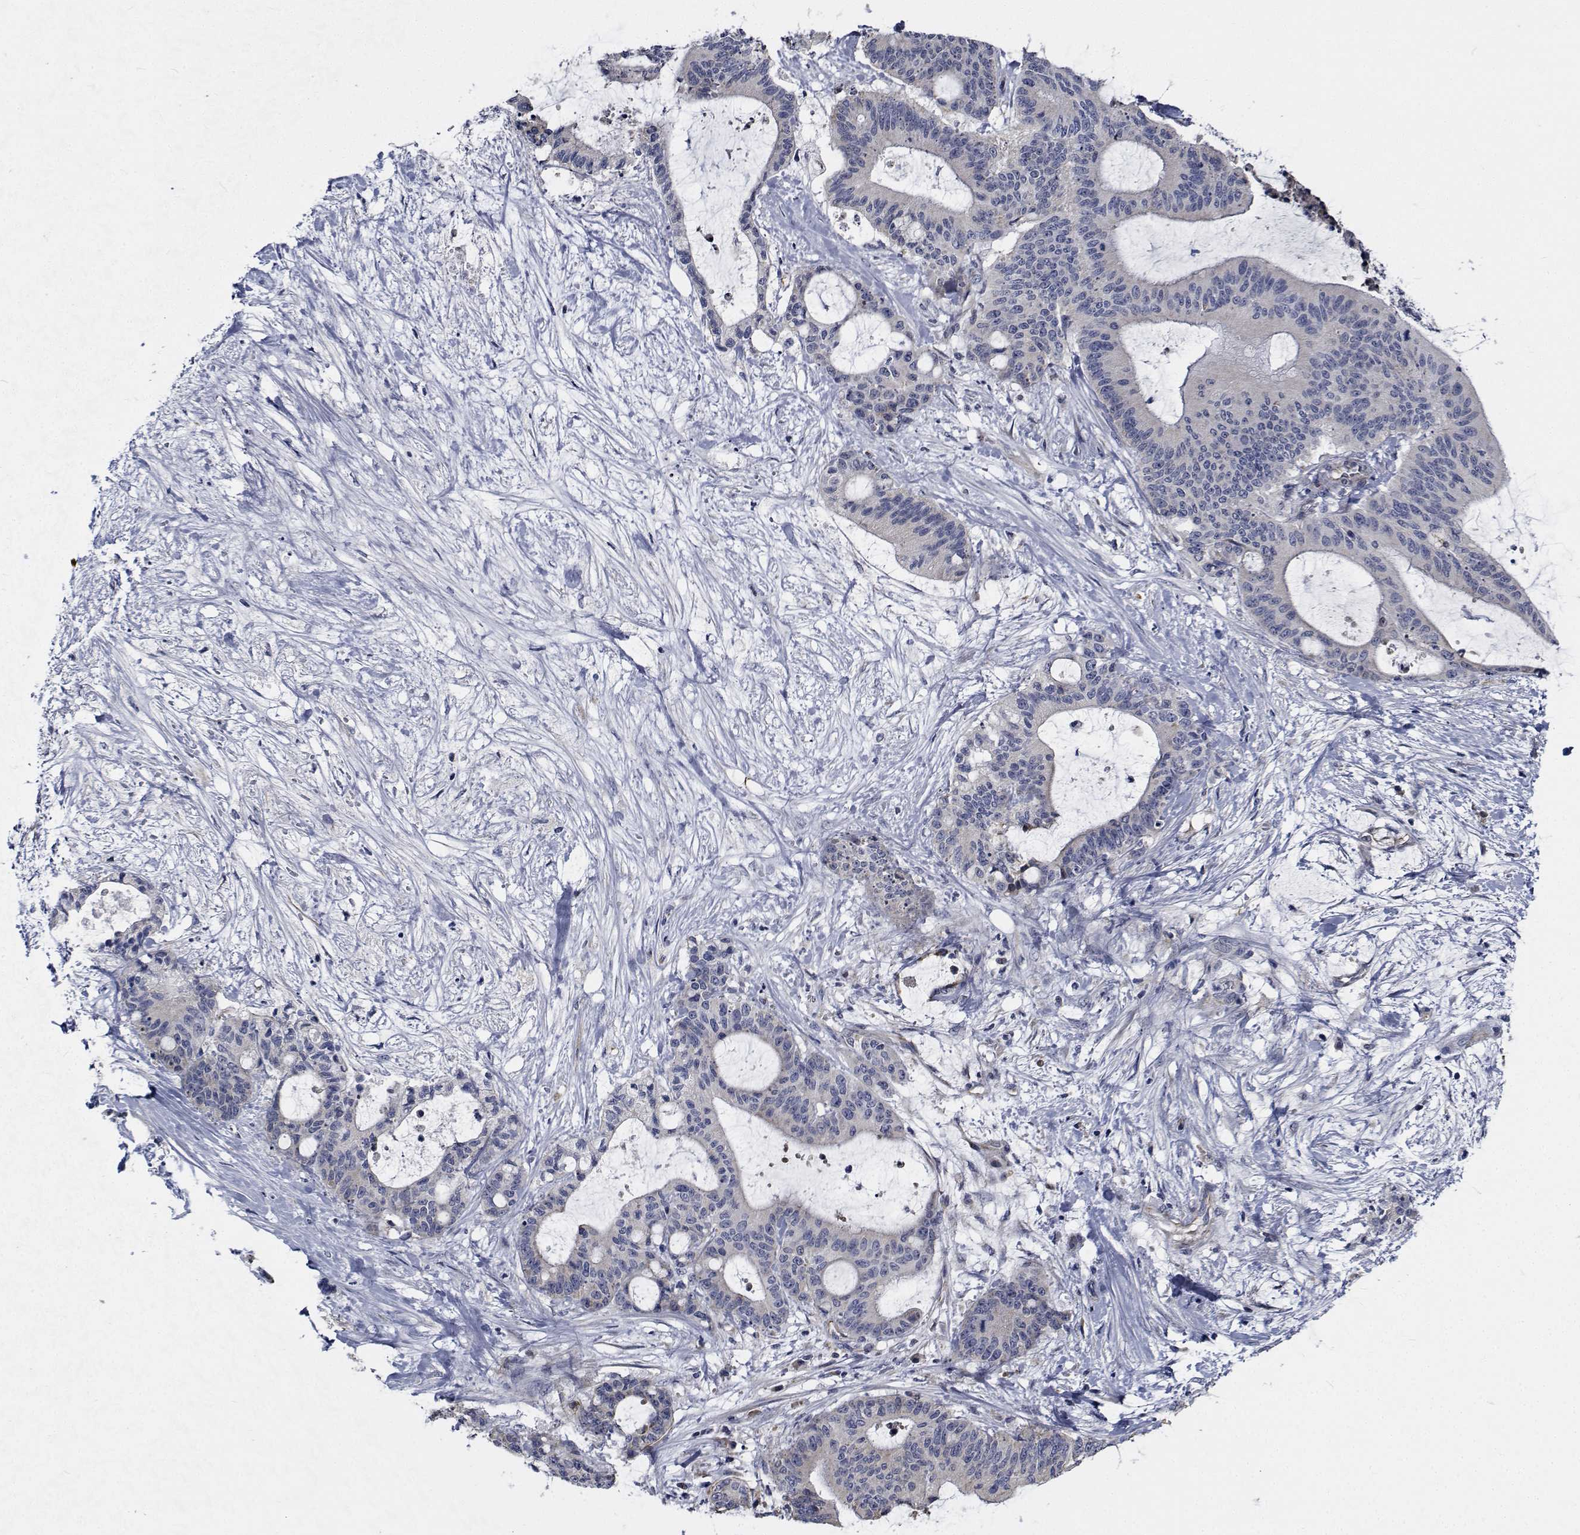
{"staining": {"intensity": "negative", "quantity": "none", "location": "none"}, "tissue": "liver cancer", "cell_type": "Tumor cells", "image_type": "cancer", "snomed": [{"axis": "morphology", "description": "Cholangiocarcinoma"}, {"axis": "topography", "description": "Liver"}], "caption": "A high-resolution photomicrograph shows immunohistochemistry (IHC) staining of liver cholangiocarcinoma, which displays no significant staining in tumor cells.", "gene": "TTBK1", "patient": {"sex": "female", "age": 73}}